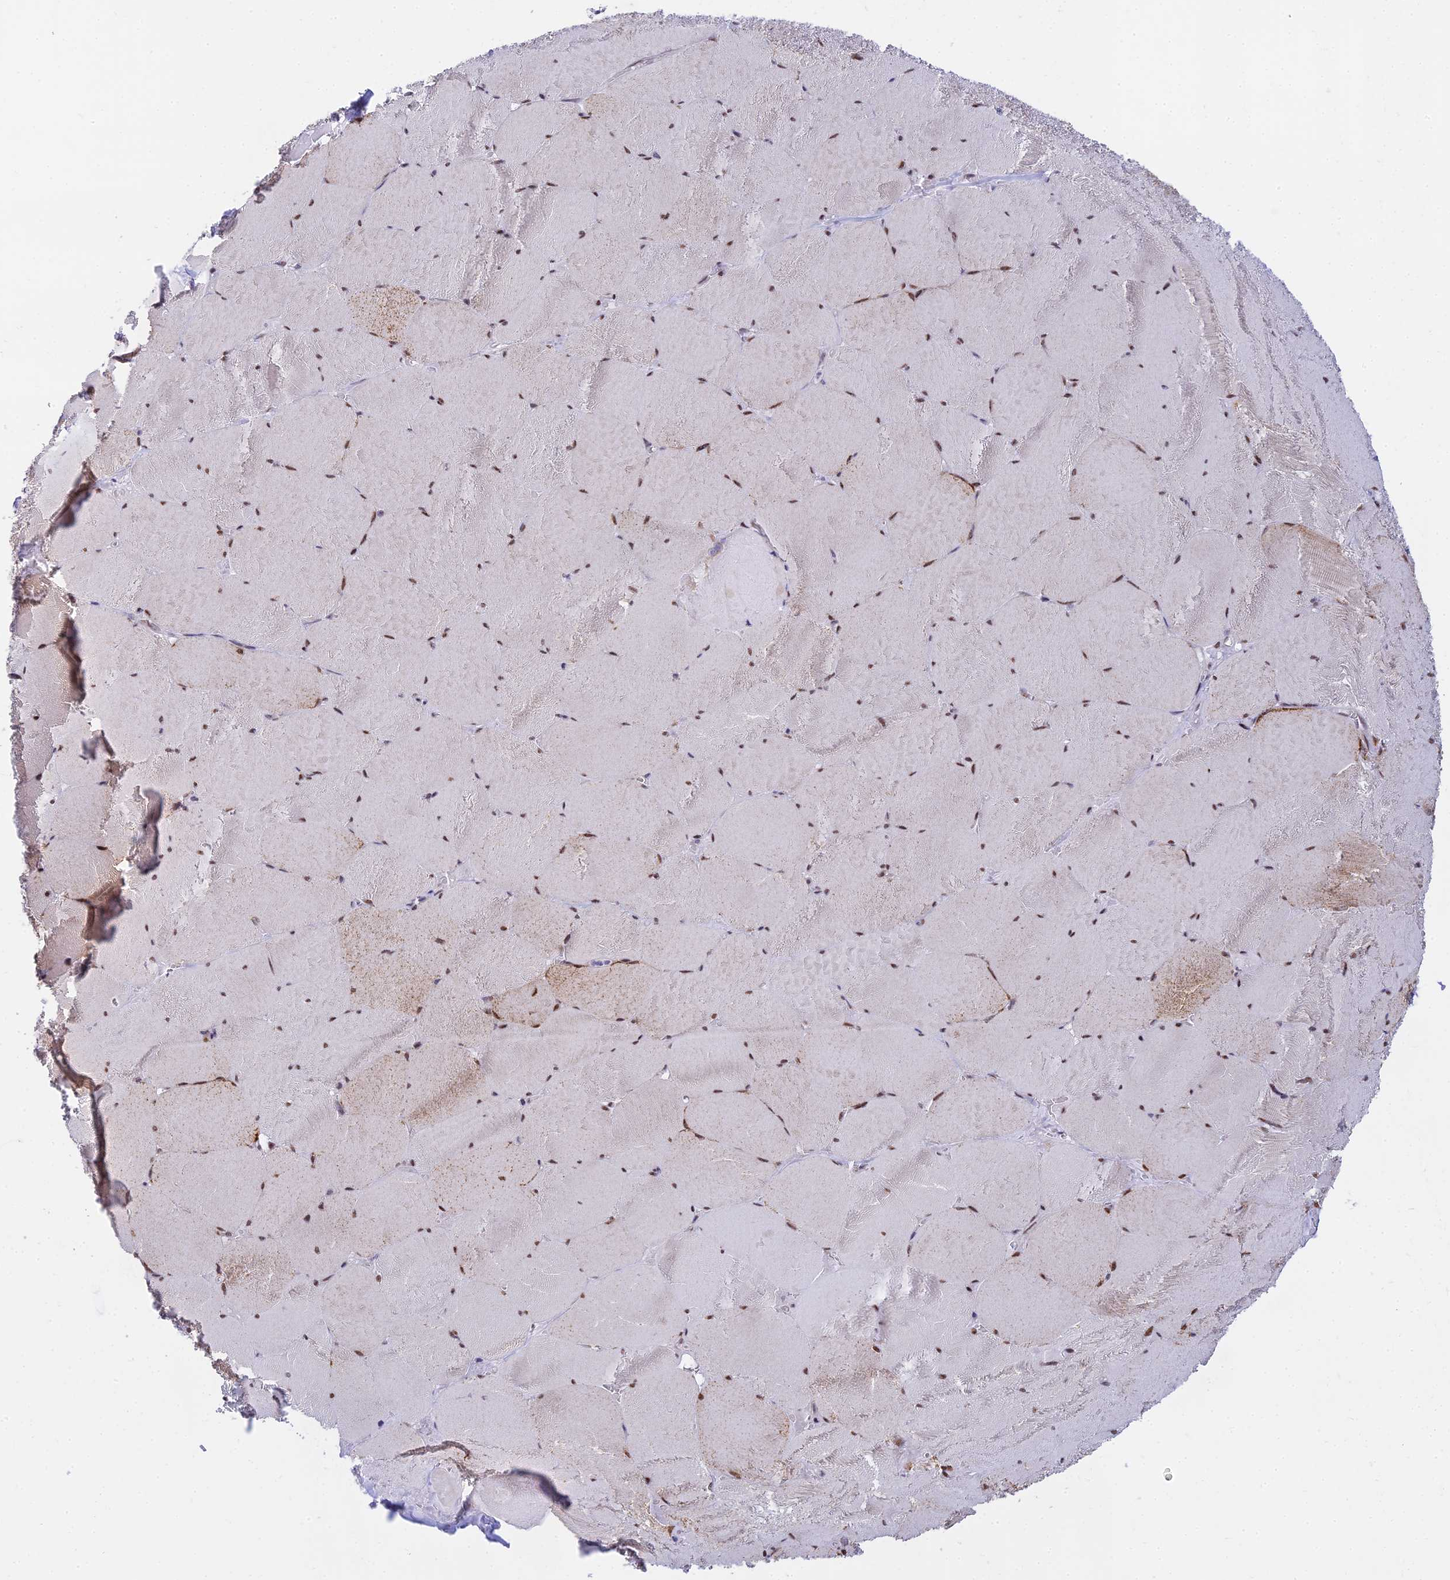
{"staining": {"intensity": "moderate", "quantity": "25%-75%", "location": "cytoplasmic/membranous,nuclear"}, "tissue": "skeletal muscle", "cell_type": "Myocytes", "image_type": "normal", "snomed": [{"axis": "morphology", "description": "Normal tissue, NOS"}, {"axis": "topography", "description": "Skeletal muscle"}, {"axis": "topography", "description": "Head-Neck"}], "caption": "IHC staining of unremarkable skeletal muscle, which reveals medium levels of moderate cytoplasmic/membranous,nuclear staining in about 25%-75% of myocytes indicating moderate cytoplasmic/membranous,nuclear protein expression. The staining was performed using DAB (brown) for protein detection and nuclei were counterstained in hematoxylin (blue).", "gene": "C2orf49", "patient": {"sex": "male", "age": 66}}